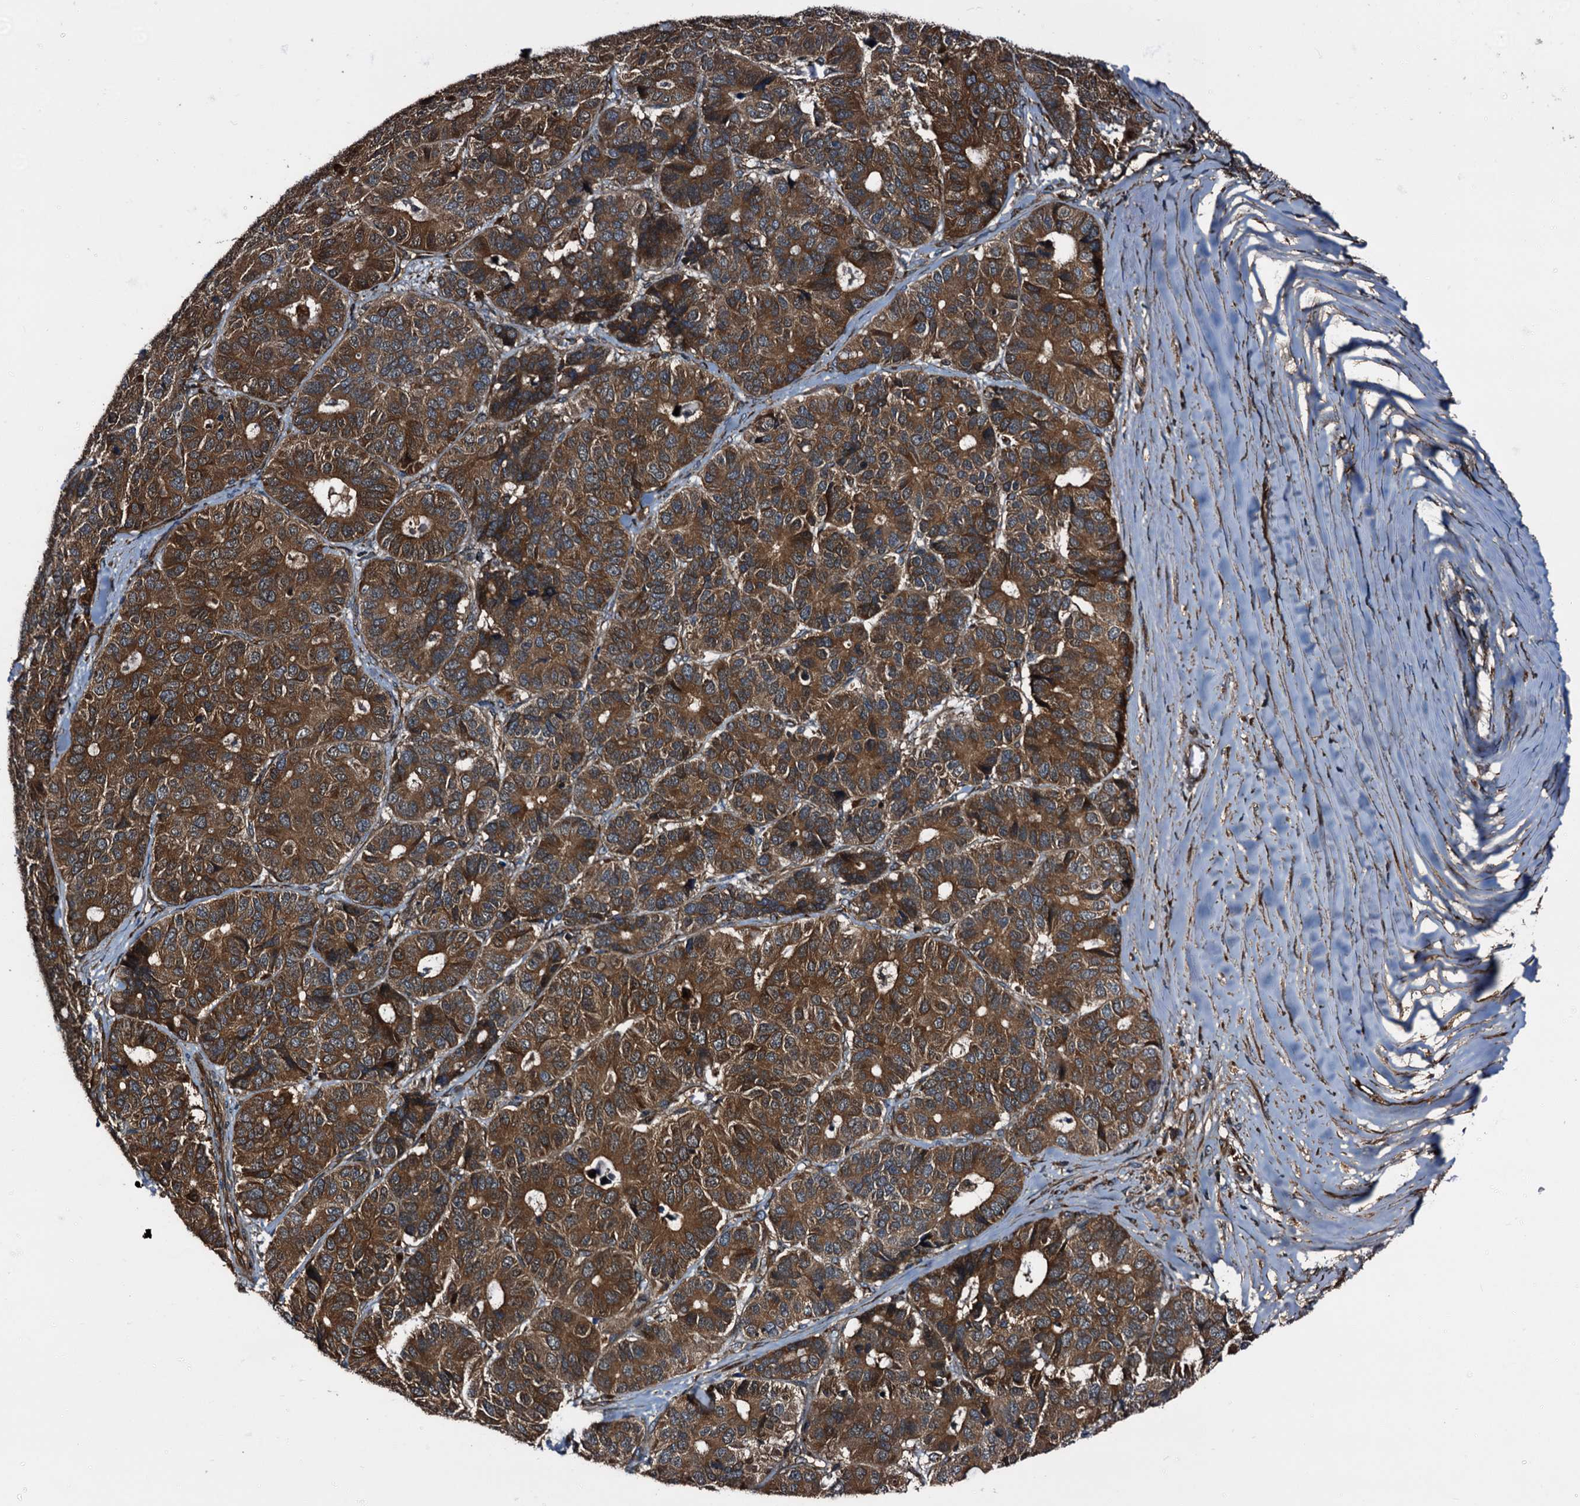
{"staining": {"intensity": "strong", "quantity": ">75%", "location": "cytoplasmic/membranous"}, "tissue": "pancreatic cancer", "cell_type": "Tumor cells", "image_type": "cancer", "snomed": [{"axis": "morphology", "description": "Adenocarcinoma, NOS"}, {"axis": "topography", "description": "Pancreas"}], "caption": "Strong cytoplasmic/membranous staining for a protein is seen in about >75% of tumor cells of pancreatic cancer (adenocarcinoma) using IHC.", "gene": "PEX5", "patient": {"sex": "male", "age": 50}}